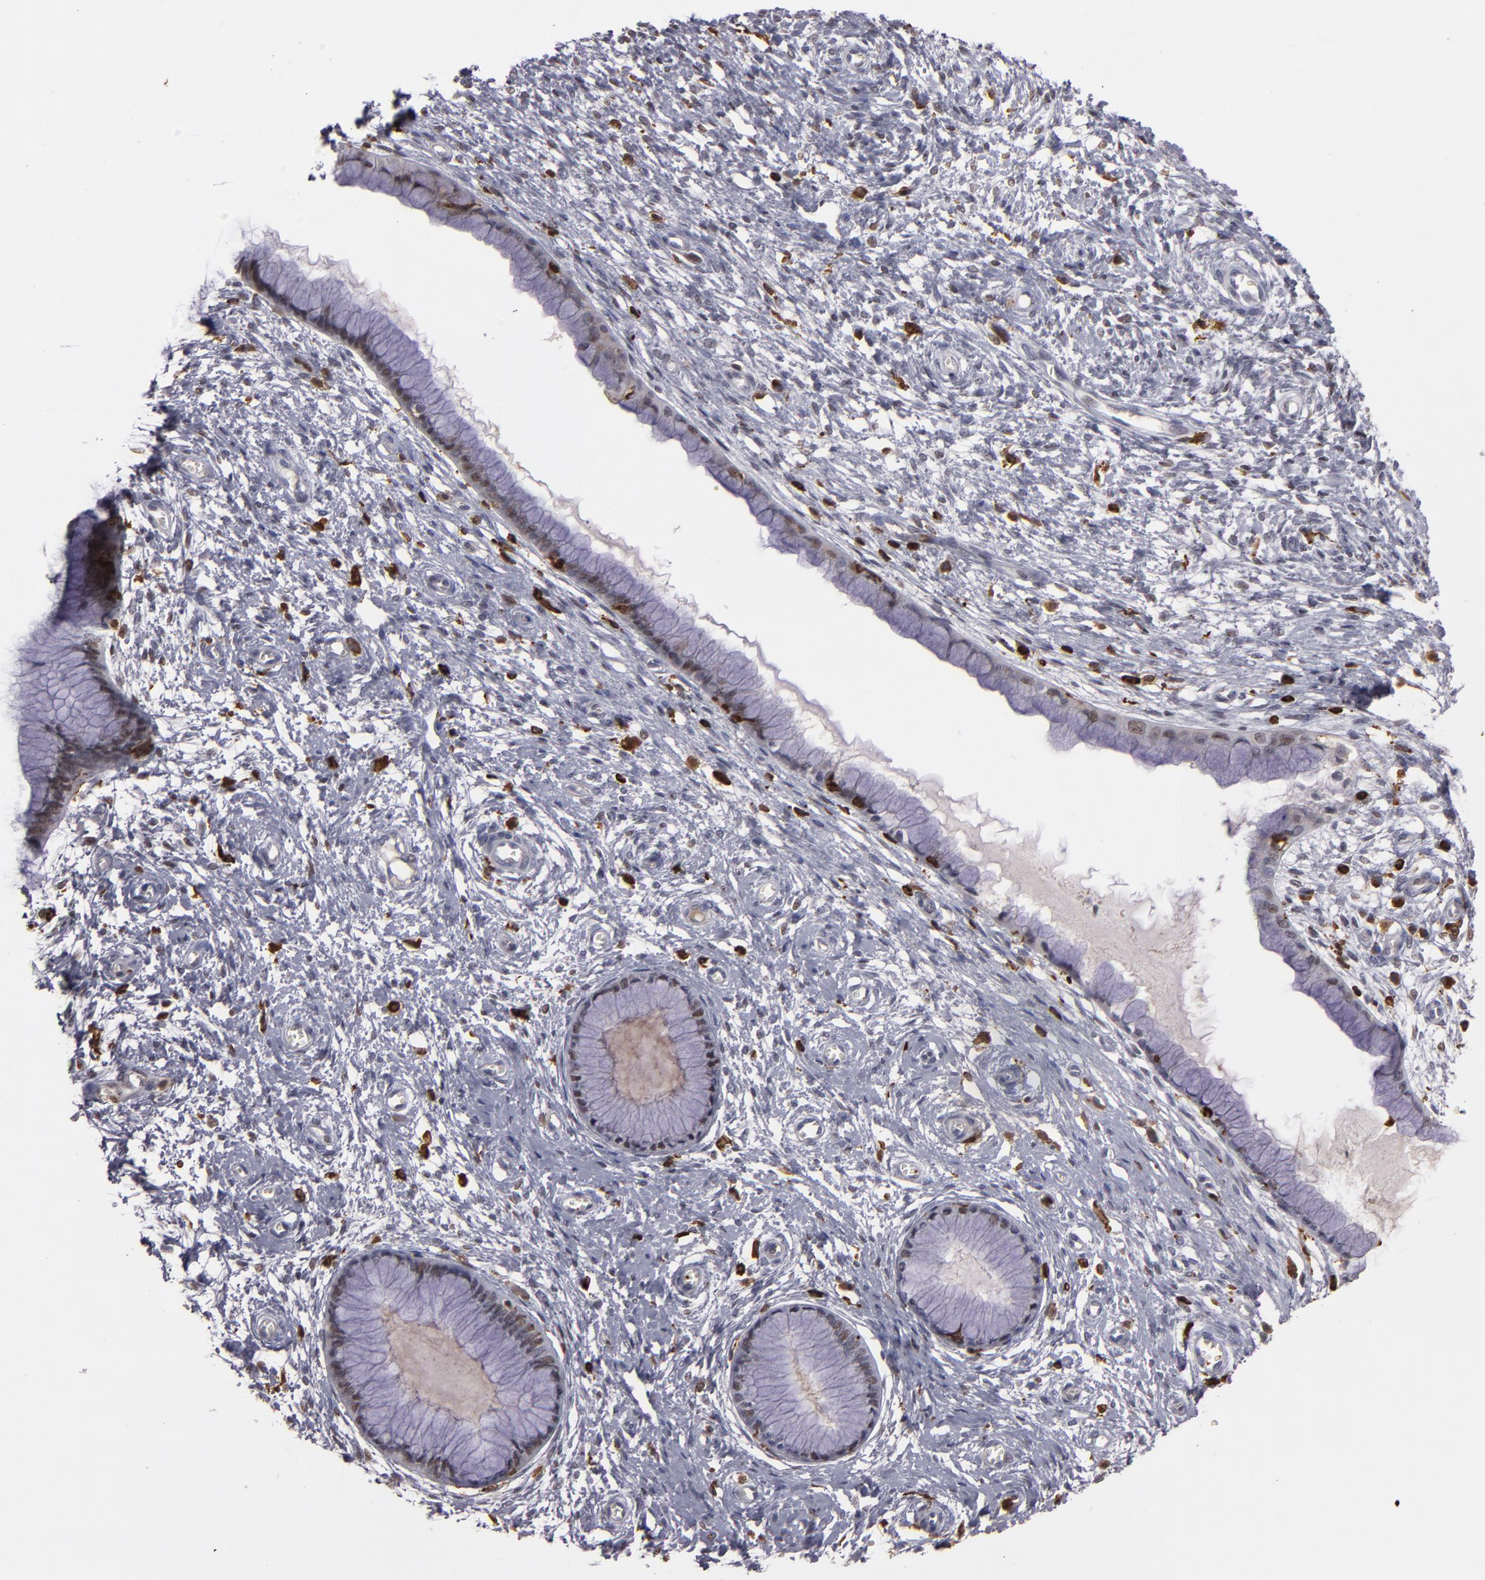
{"staining": {"intensity": "weak", "quantity": "25%-75%", "location": "nuclear"}, "tissue": "cervix", "cell_type": "Glandular cells", "image_type": "normal", "snomed": [{"axis": "morphology", "description": "Normal tissue, NOS"}, {"axis": "topography", "description": "Cervix"}], "caption": "A brown stain shows weak nuclear staining of a protein in glandular cells of unremarkable cervix. Immunohistochemistry stains the protein of interest in brown and the nuclei are stained blue.", "gene": "WAS", "patient": {"sex": "female", "age": 55}}